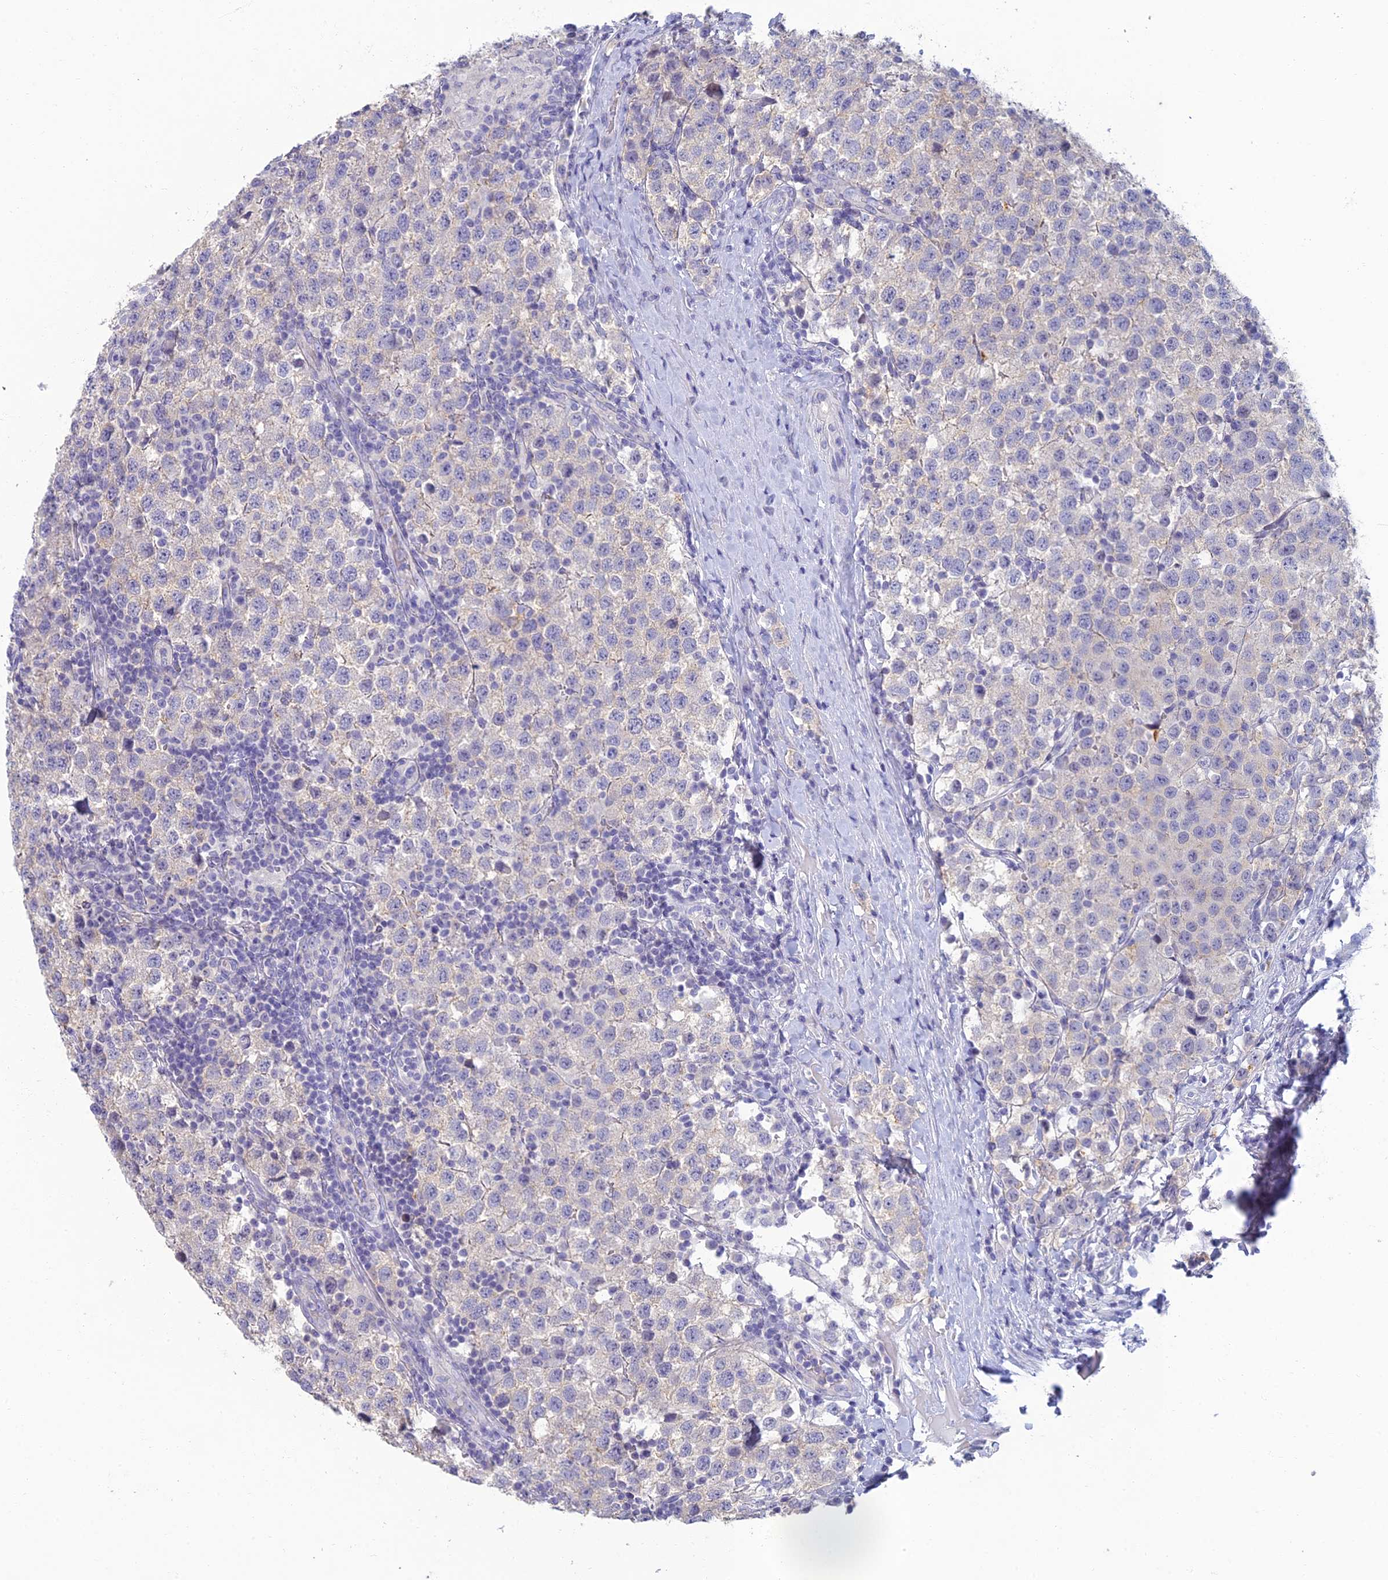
{"staining": {"intensity": "negative", "quantity": "none", "location": "none"}, "tissue": "testis cancer", "cell_type": "Tumor cells", "image_type": "cancer", "snomed": [{"axis": "morphology", "description": "Seminoma, NOS"}, {"axis": "topography", "description": "Testis"}], "caption": "Immunohistochemistry of seminoma (testis) exhibits no staining in tumor cells.", "gene": "NEURL1", "patient": {"sex": "male", "age": 34}}